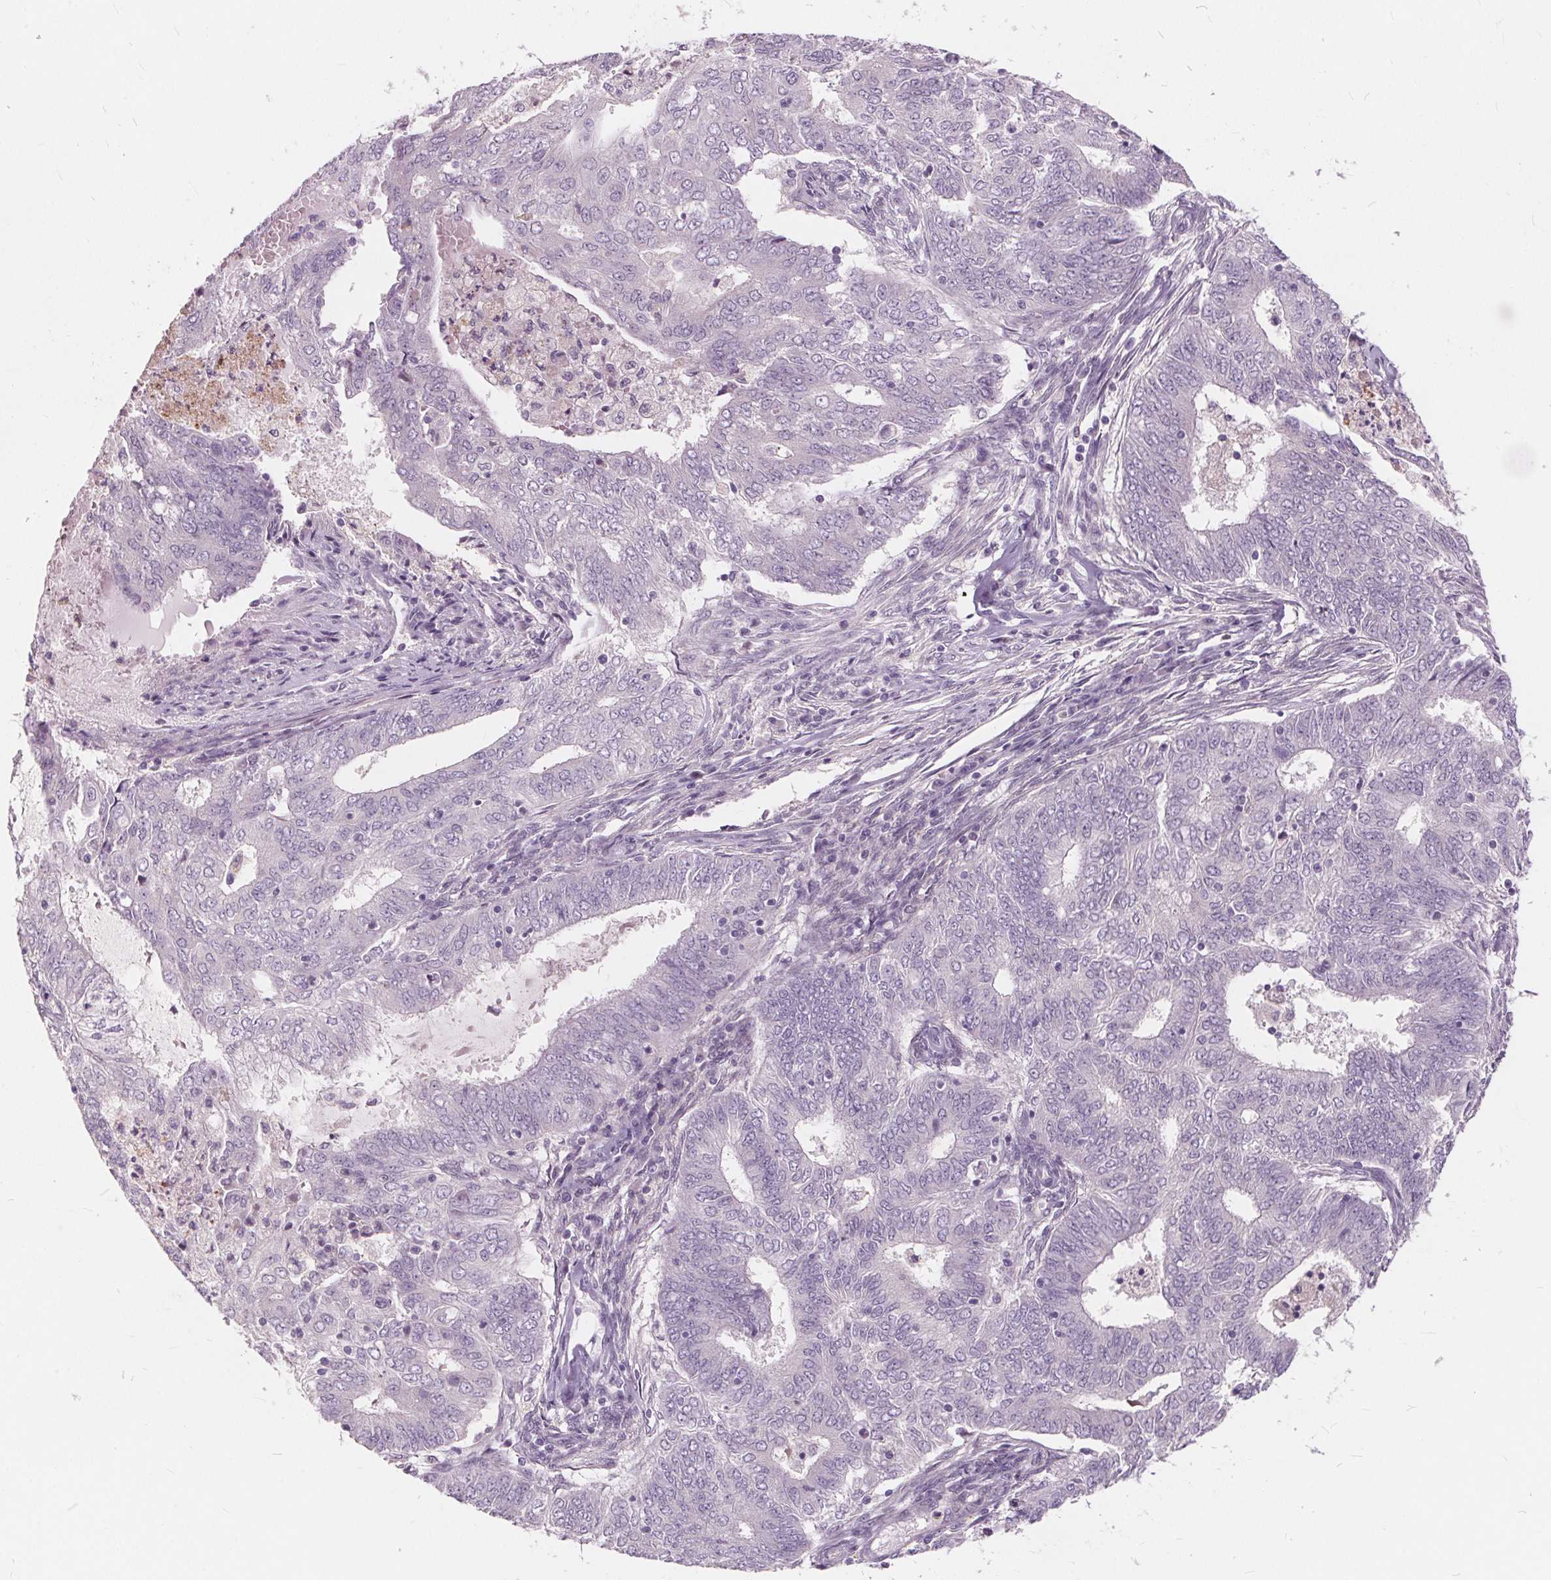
{"staining": {"intensity": "negative", "quantity": "none", "location": "none"}, "tissue": "endometrial cancer", "cell_type": "Tumor cells", "image_type": "cancer", "snomed": [{"axis": "morphology", "description": "Adenocarcinoma, NOS"}, {"axis": "topography", "description": "Endometrium"}], "caption": "Endometrial cancer (adenocarcinoma) was stained to show a protein in brown. There is no significant positivity in tumor cells. The staining was performed using DAB (3,3'-diaminobenzidine) to visualize the protein expression in brown, while the nuclei were stained in blue with hematoxylin (Magnification: 20x).", "gene": "HAAO", "patient": {"sex": "female", "age": 62}}